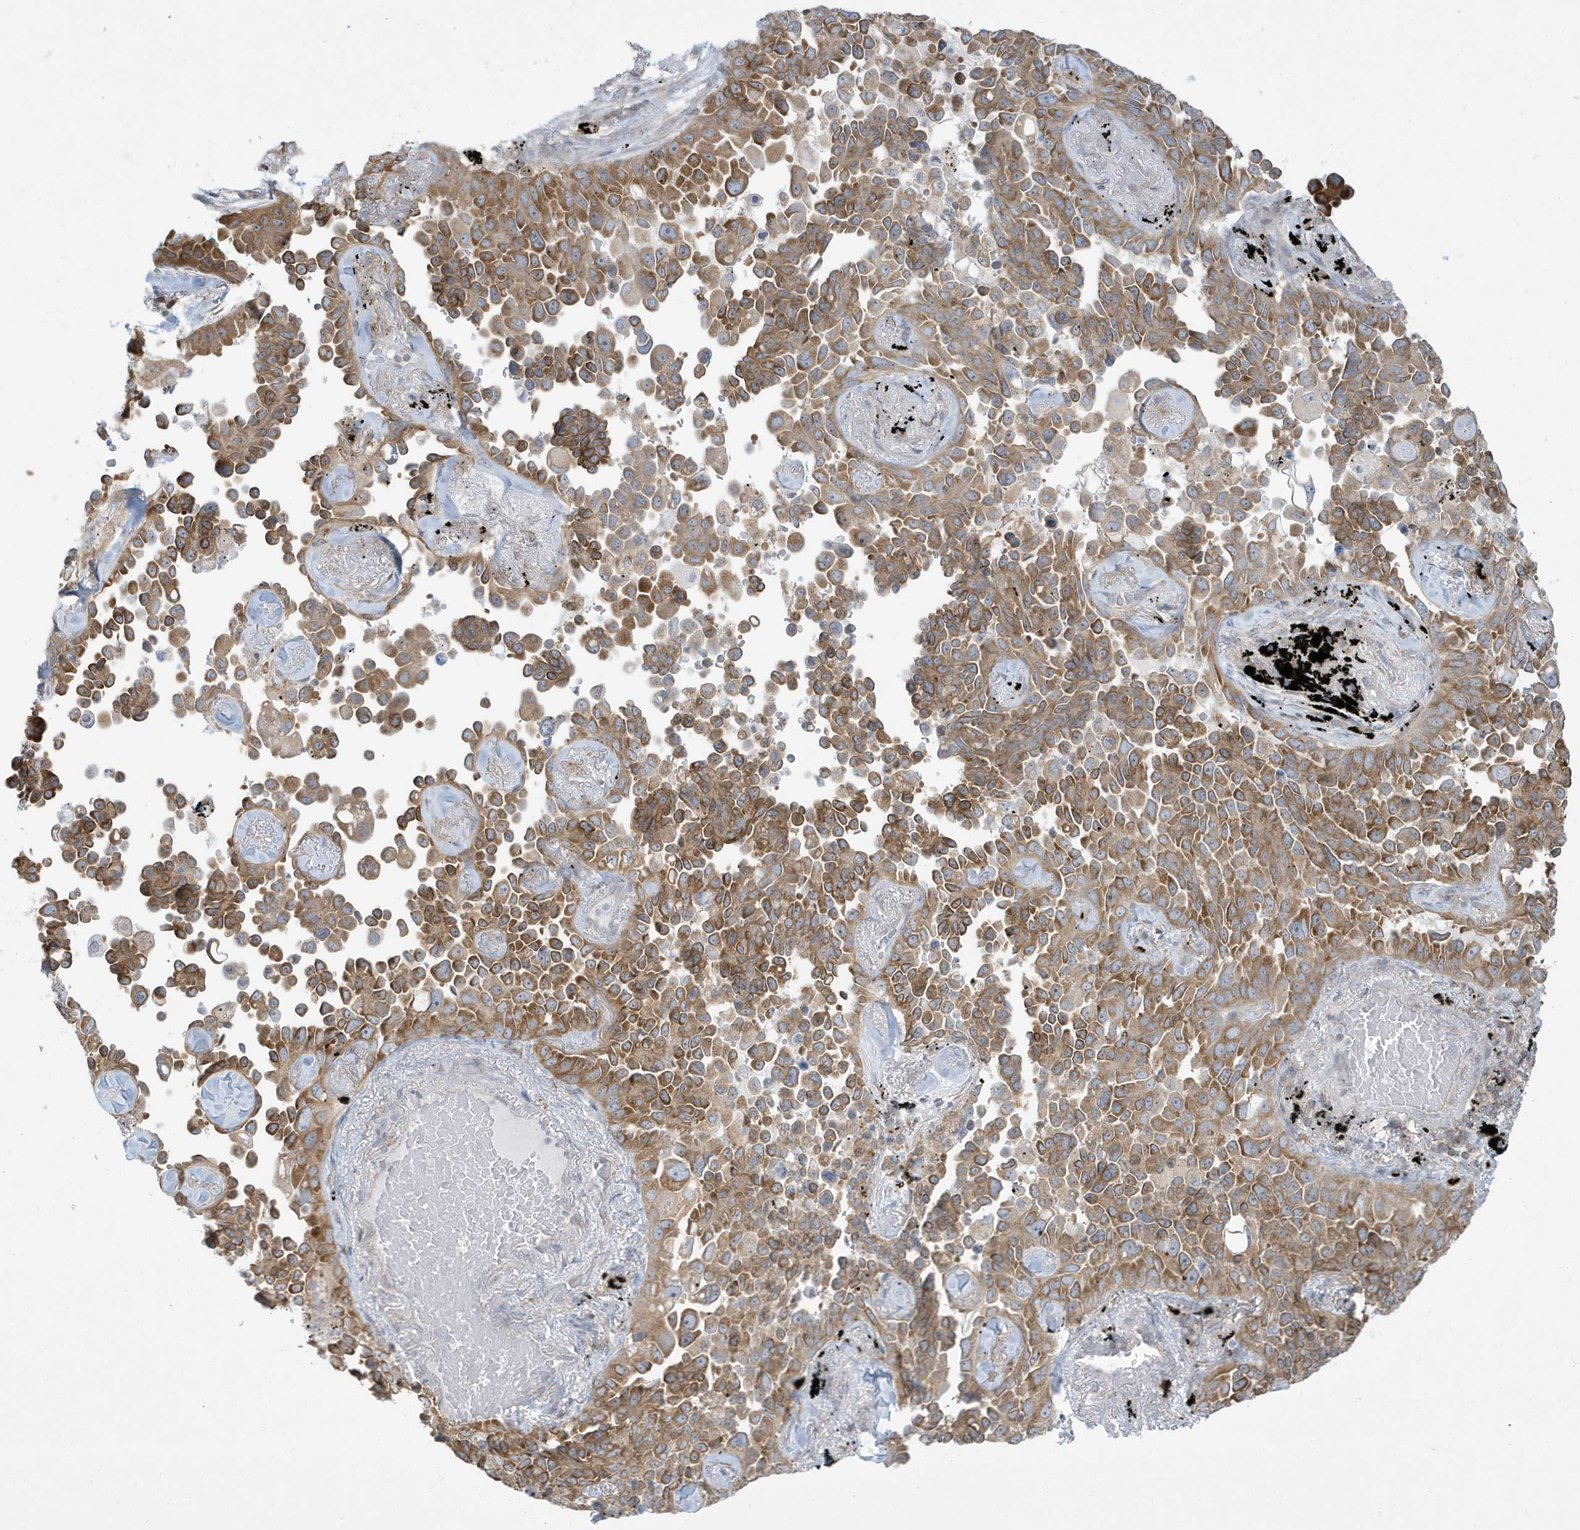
{"staining": {"intensity": "moderate", "quantity": ">75%", "location": "cytoplasmic/membranous"}, "tissue": "lung cancer", "cell_type": "Tumor cells", "image_type": "cancer", "snomed": [{"axis": "morphology", "description": "Adenocarcinoma, NOS"}, {"axis": "topography", "description": "Lung"}], "caption": "This image exhibits IHC staining of human adenocarcinoma (lung), with medium moderate cytoplasmic/membranous positivity in about >75% of tumor cells.", "gene": "SLAMF9", "patient": {"sex": "female", "age": 67}}